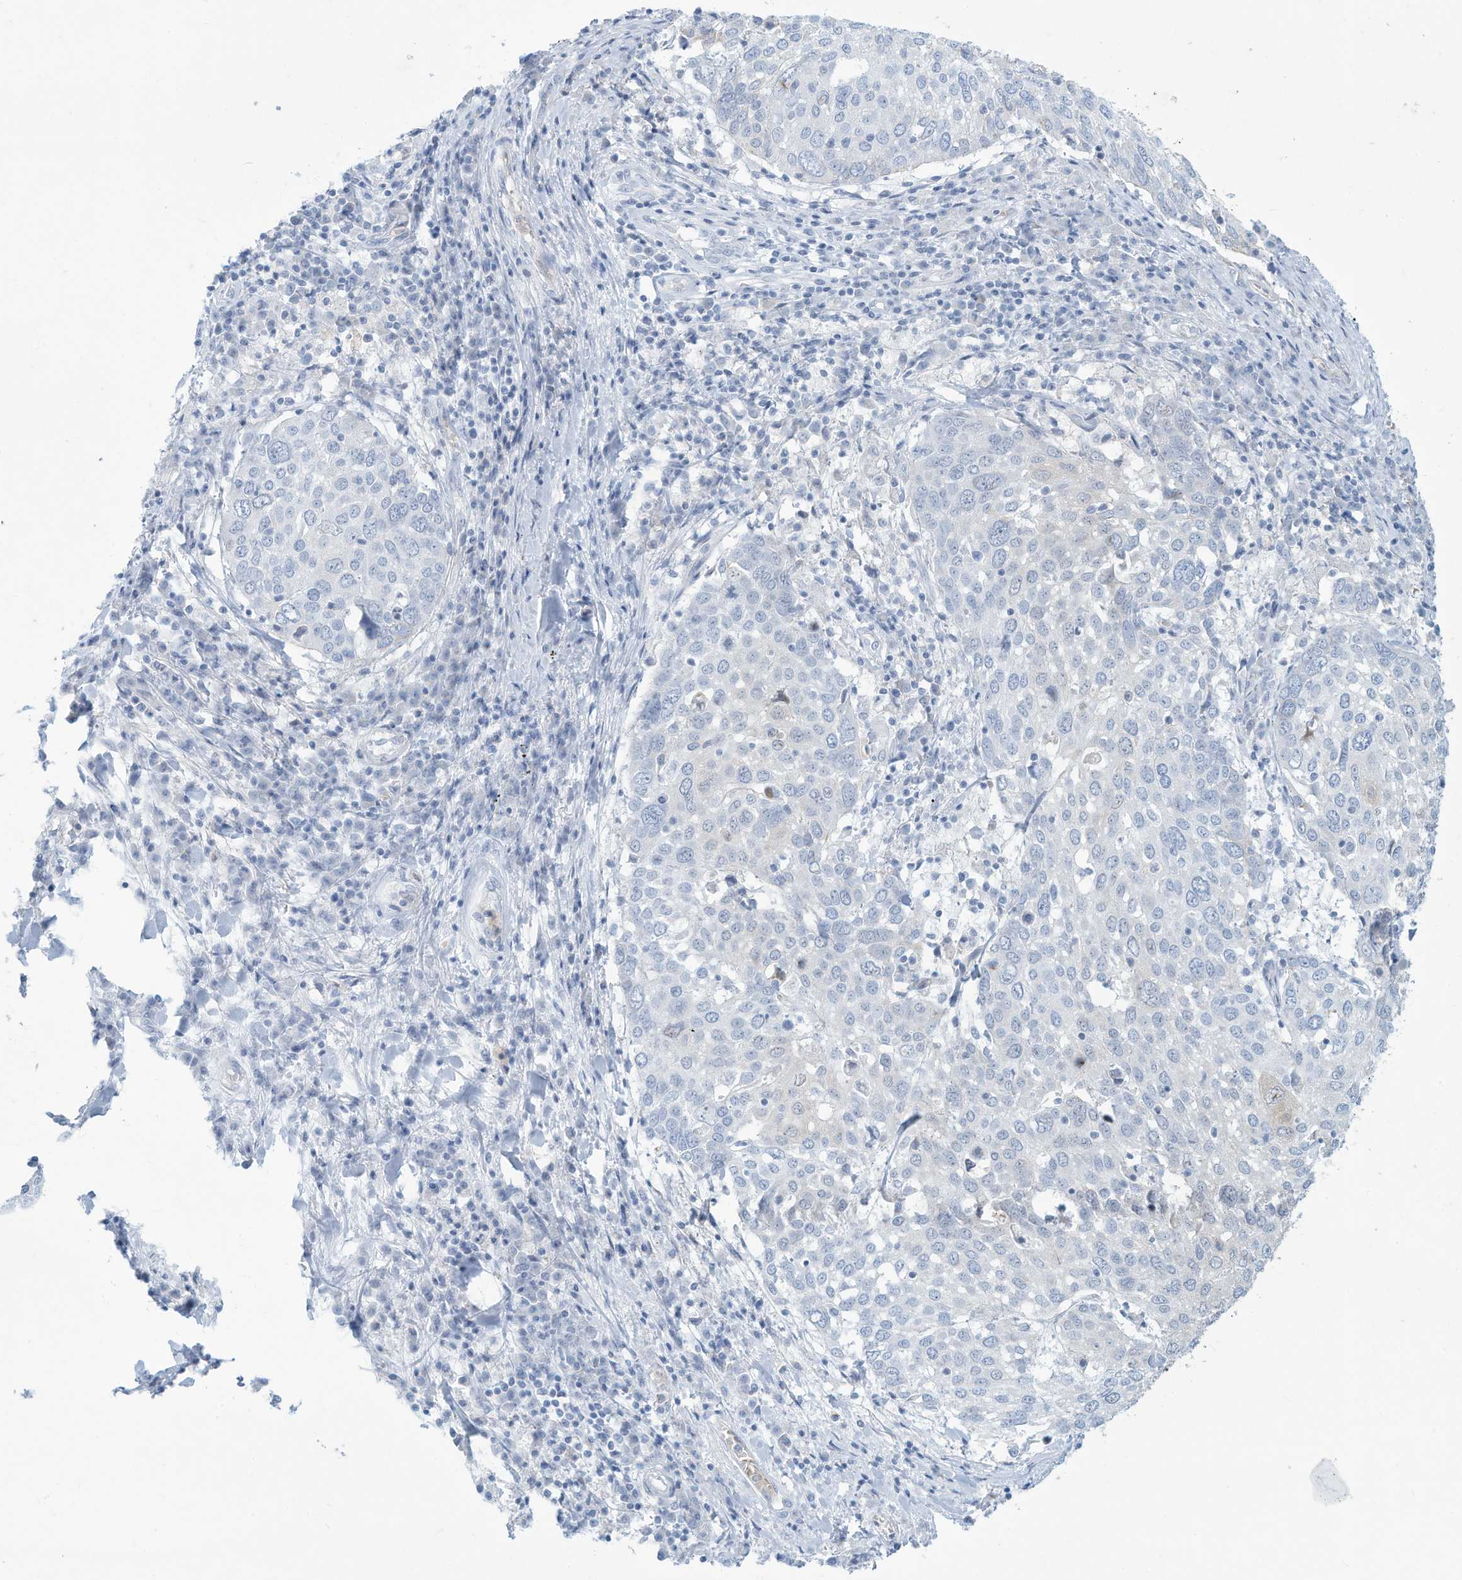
{"staining": {"intensity": "negative", "quantity": "none", "location": "none"}, "tissue": "lung cancer", "cell_type": "Tumor cells", "image_type": "cancer", "snomed": [{"axis": "morphology", "description": "Squamous cell carcinoma, NOS"}, {"axis": "topography", "description": "Lung"}], "caption": "This photomicrograph is of lung cancer stained with IHC to label a protein in brown with the nuclei are counter-stained blue. There is no positivity in tumor cells. (DAB (3,3'-diaminobenzidine) immunohistochemistry with hematoxylin counter stain).", "gene": "ERI2", "patient": {"sex": "male", "age": 65}}